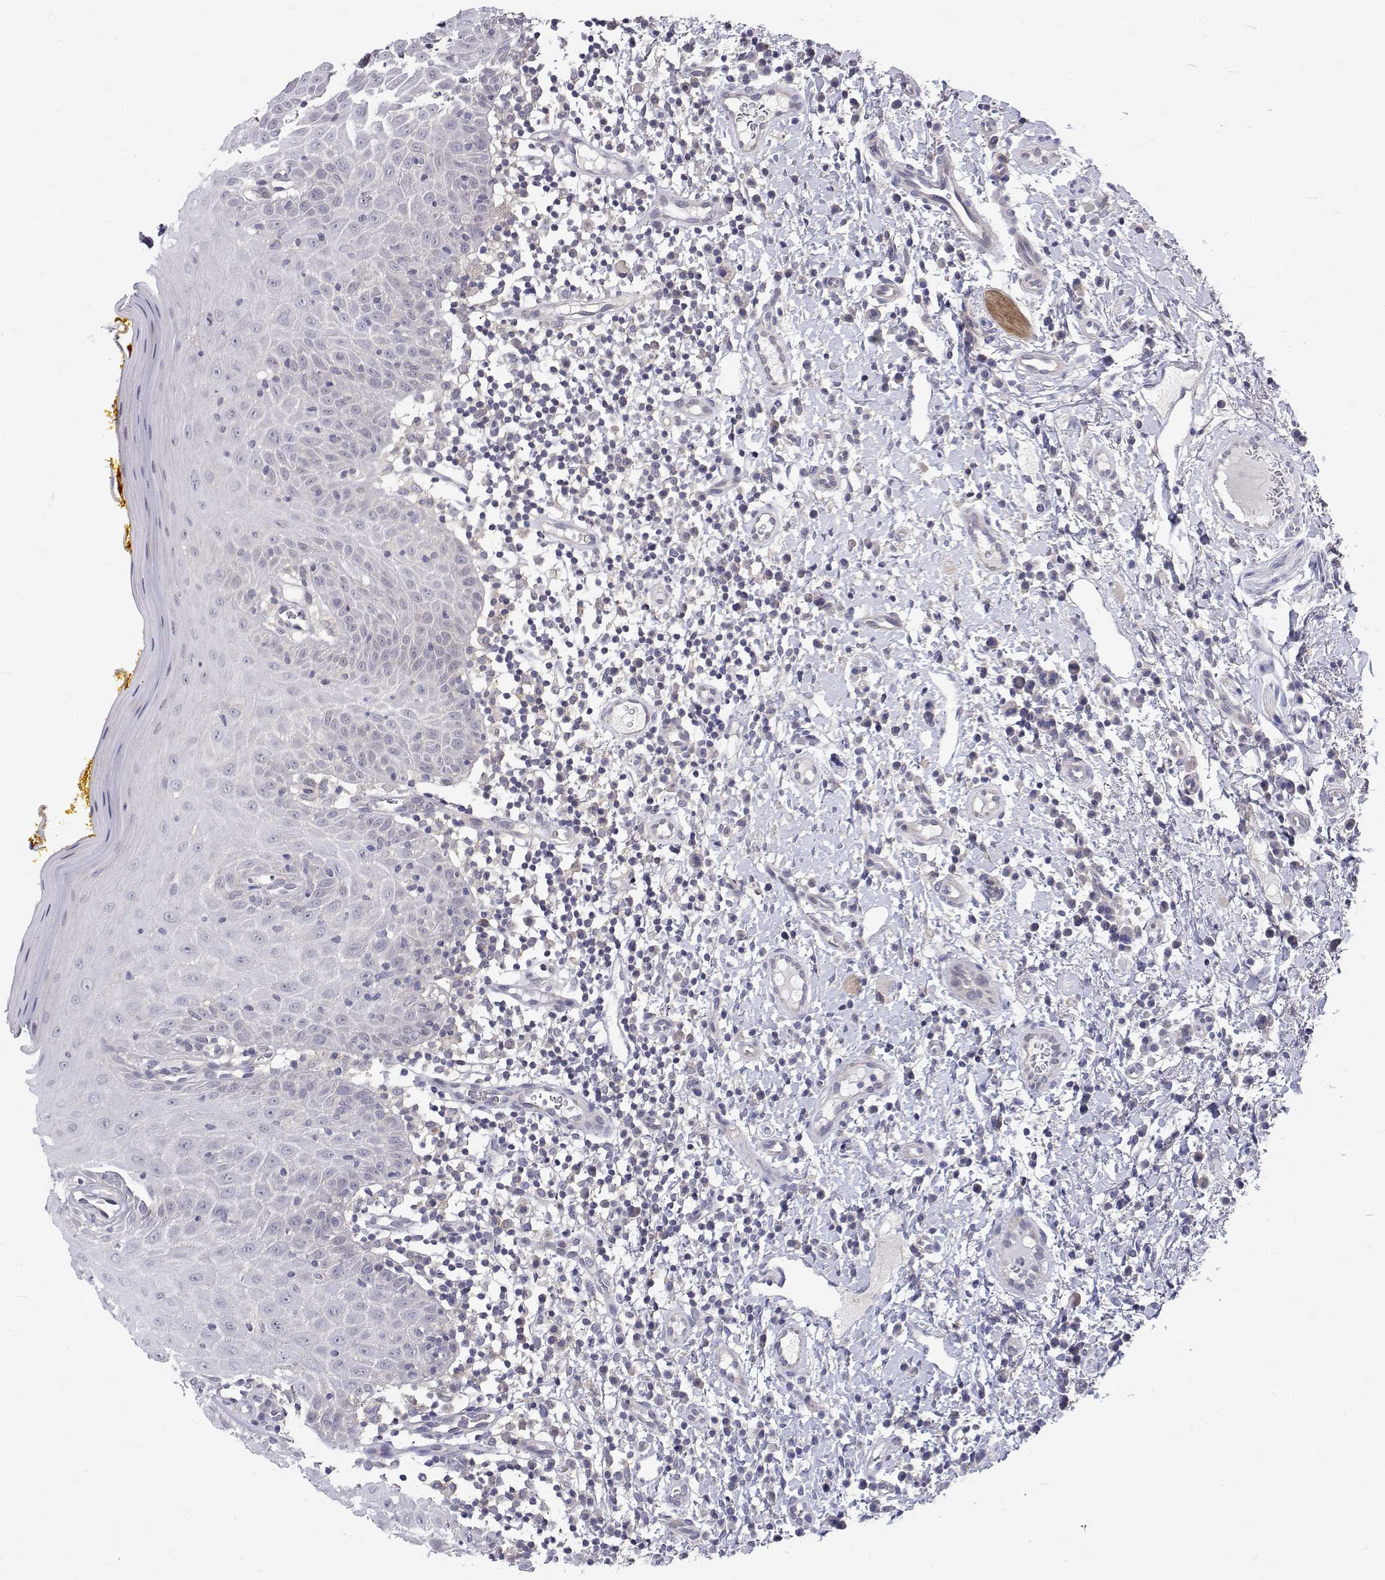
{"staining": {"intensity": "negative", "quantity": "none", "location": "none"}, "tissue": "oral mucosa", "cell_type": "Squamous epithelial cells", "image_type": "normal", "snomed": [{"axis": "morphology", "description": "Normal tissue, NOS"}, {"axis": "topography", "description": "Oral tissue"}, {"axis": "topography", "description": "Tounge, NOS"}], "caption": "Immunohistochemical staining of unremarkable human oral mucosa shows no significant expression in squamous epithelial cells.", "gene": "MYPN", "patient": {"sex": "female", "age": 58}}